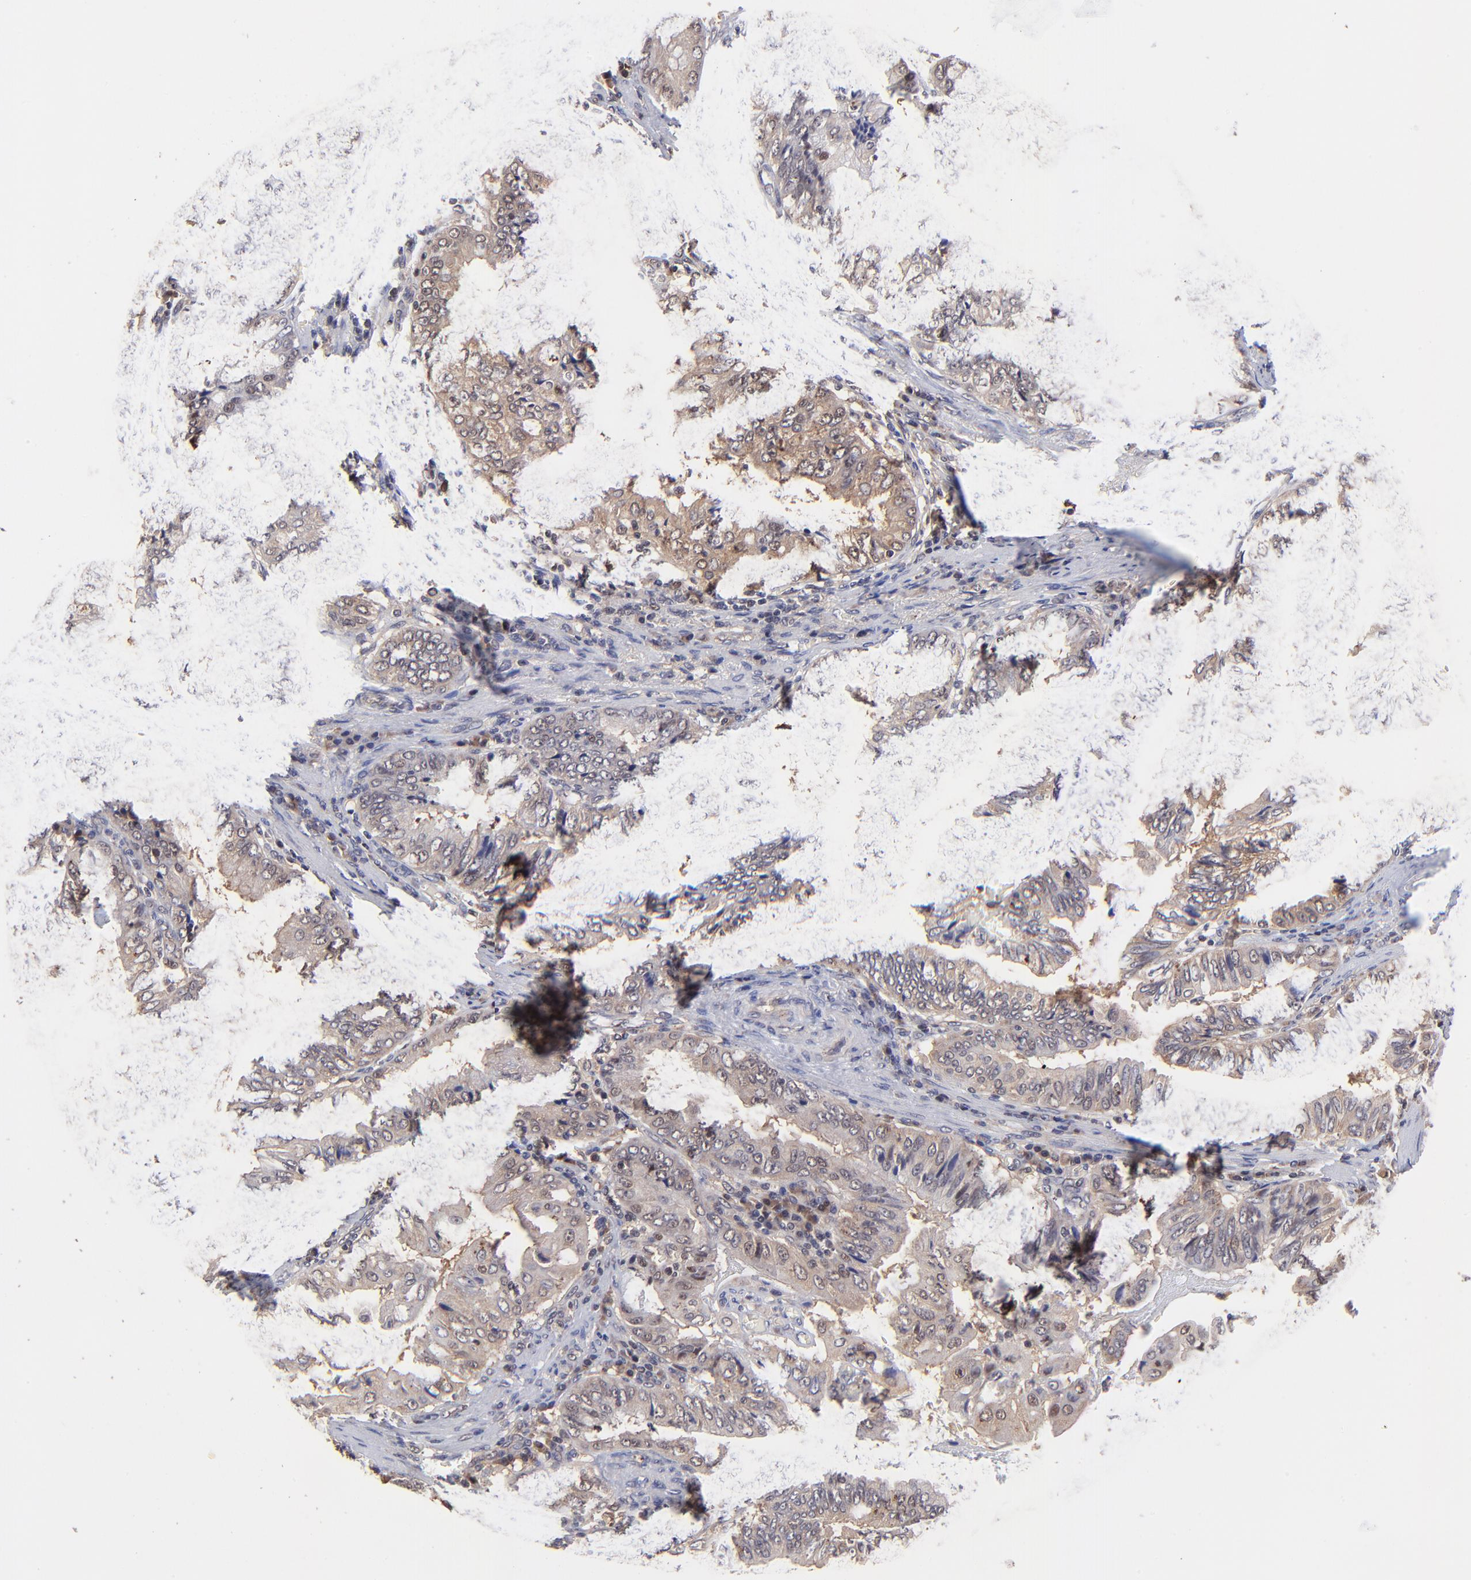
{"staining": {"intensity": "moderate", "quantity": ">75%", "location": "cytoplasmic/membranous"}, "tissue": "stomach cancer", "cell_type": "Tumor cells", "image_type": "cancer", "snomed": [{"axis": "morphology", "description": "Adenocarcinoma, NOS"}, {"axis": "topography", "description": "Stomach, upper"}], "caption": "This micrograph exhibits stomach cancer stained with IHC to label a protein in brown. The cytoplasmic/membranous of tumor cells show moderate positivity for the protein. Nuclei are counter-stained blue.", "gene": "PSMA6", "patient": {"sex": "male", "age": 80}}